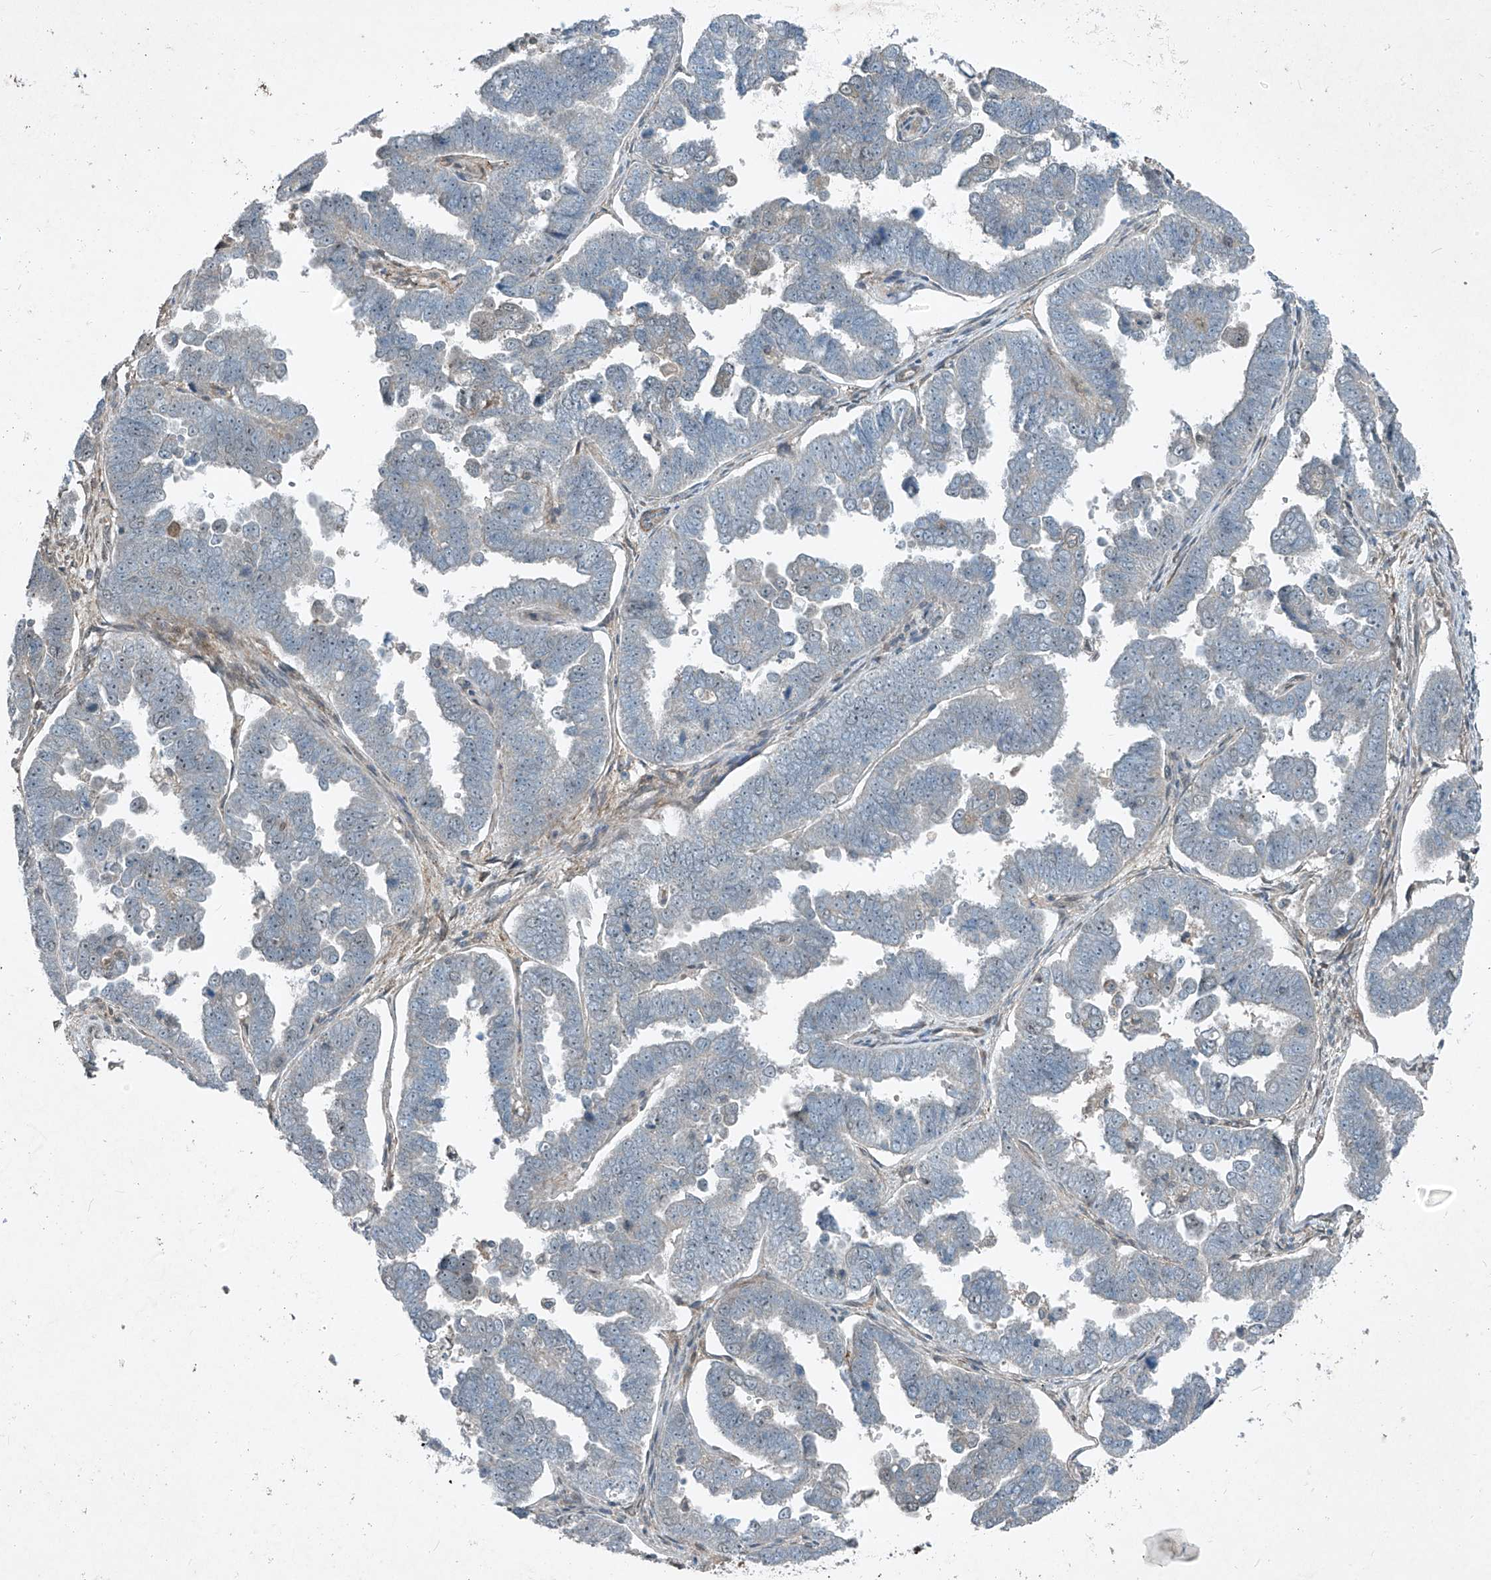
{"staining": {"intensity": "negative", "quantity": "none", "location": "none"}, "tissue": "endometrial cancer", "cell_type": "Tumor cells", "image_type": "cancer", "snomed": [{"axis": "morphology", "description": "Adenocarcinoma, NOS"}, {"axis": "topography", "description": "Endometrium"}], "caption": "Tumor cells show no significant protein expression in endometrial cancer. (DAB (3,3'-diaminobenzidine) immunohistochemistry (IHC) with hematoxylin counter stain).", "gene": "PPCS", "patient": {"sex": "female", "age": 75}}